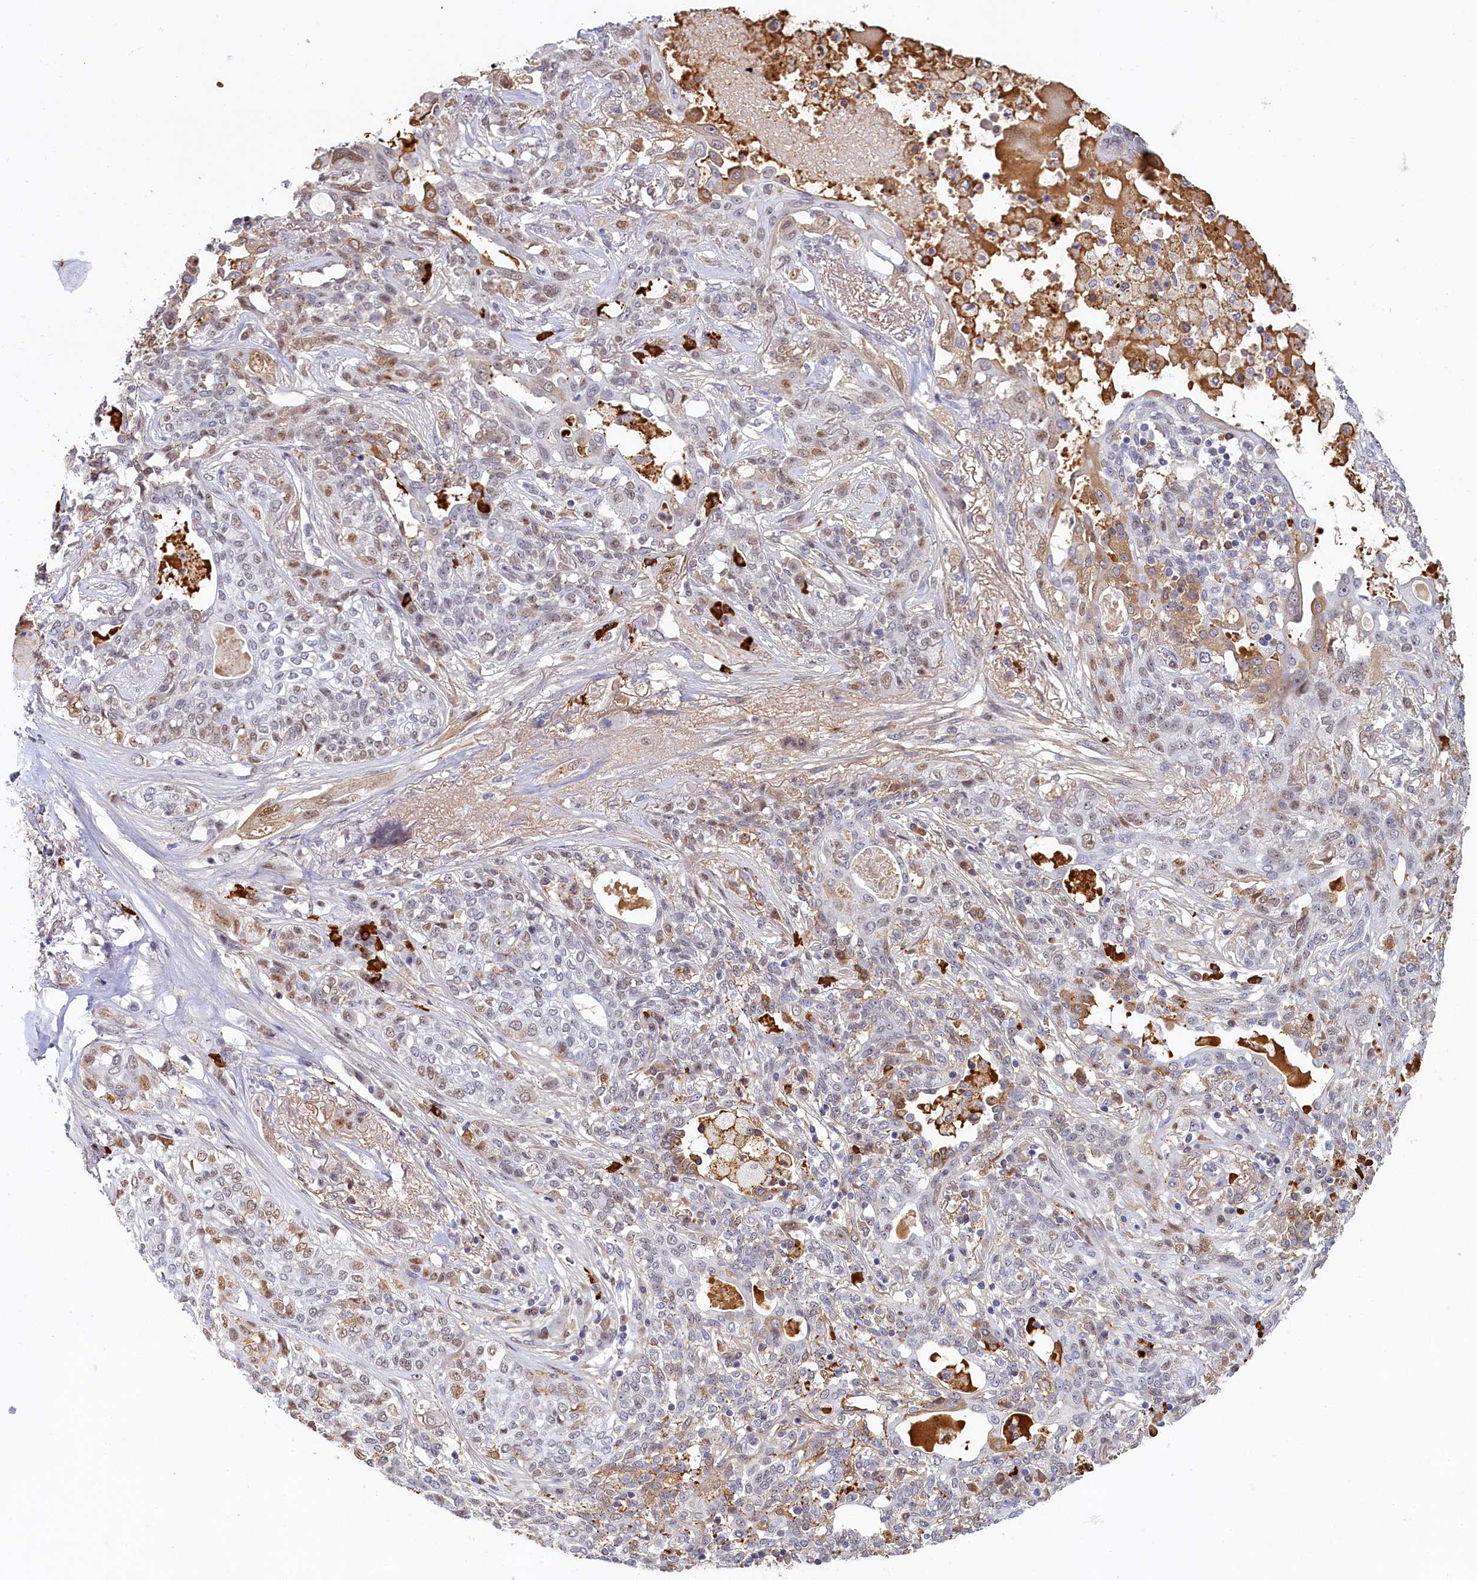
{"staining": {"intensity": "moderate", "quantity": "<25%", "location": "nuclear"}, "tissue": "lung cancer", "cell_type": "Tumor cells", "image_type": "cancer", "snomed": [{"axis": "morphology", "description": "Squamous cell carcinoma, NOS"}, {"axis": "topography", "description": "Lung"}], "caption": "Tumor cells demonstrate low levels of moderate nuclear expression in about <25% of cells in human lung cancer.", "gene": "INTS14", "patient": {"sex": "female", "age": 70}}